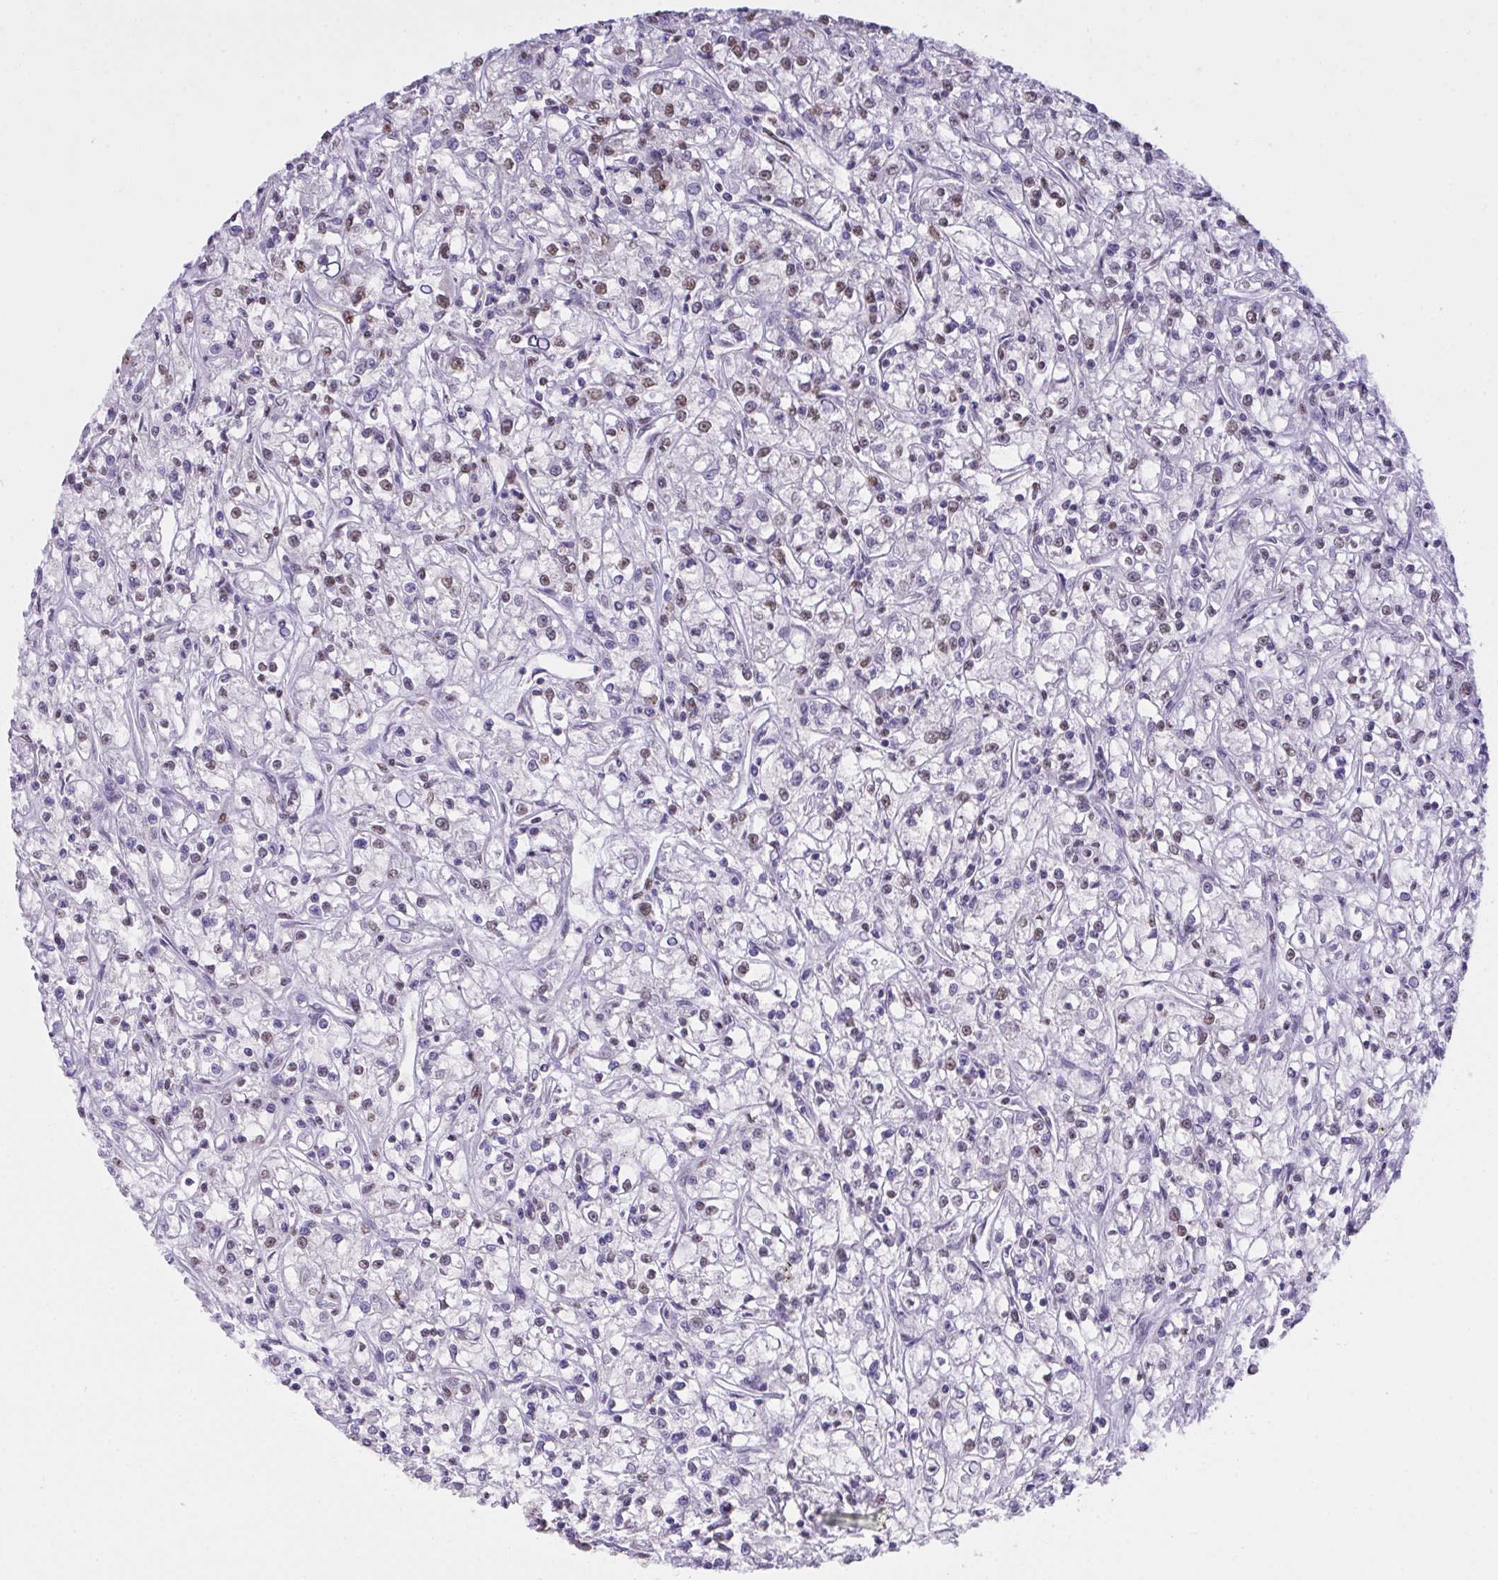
{"staining": {"intensity": "weak", "quantity": "<25%", "location": "nuclear"}, "tissue": "renal cancer", "cell_type": "Tumor cells", "image_type": "cancer", "snomed": [{"axis": "morphology", "description": "Adenocarcinoma, NOS"}, {"axis": "topography", "description": "Kidney"}], "caption": "IHC of renal cancer exhibits no expression in tumor cells. The staining is performed using DAB (3,3'-diaminobenzidine) brown chromogen with nuclei counter-stained in using hematoxylin.", "gene": "SEMA6B", "patient": {"sex": "female", "age": 59}}